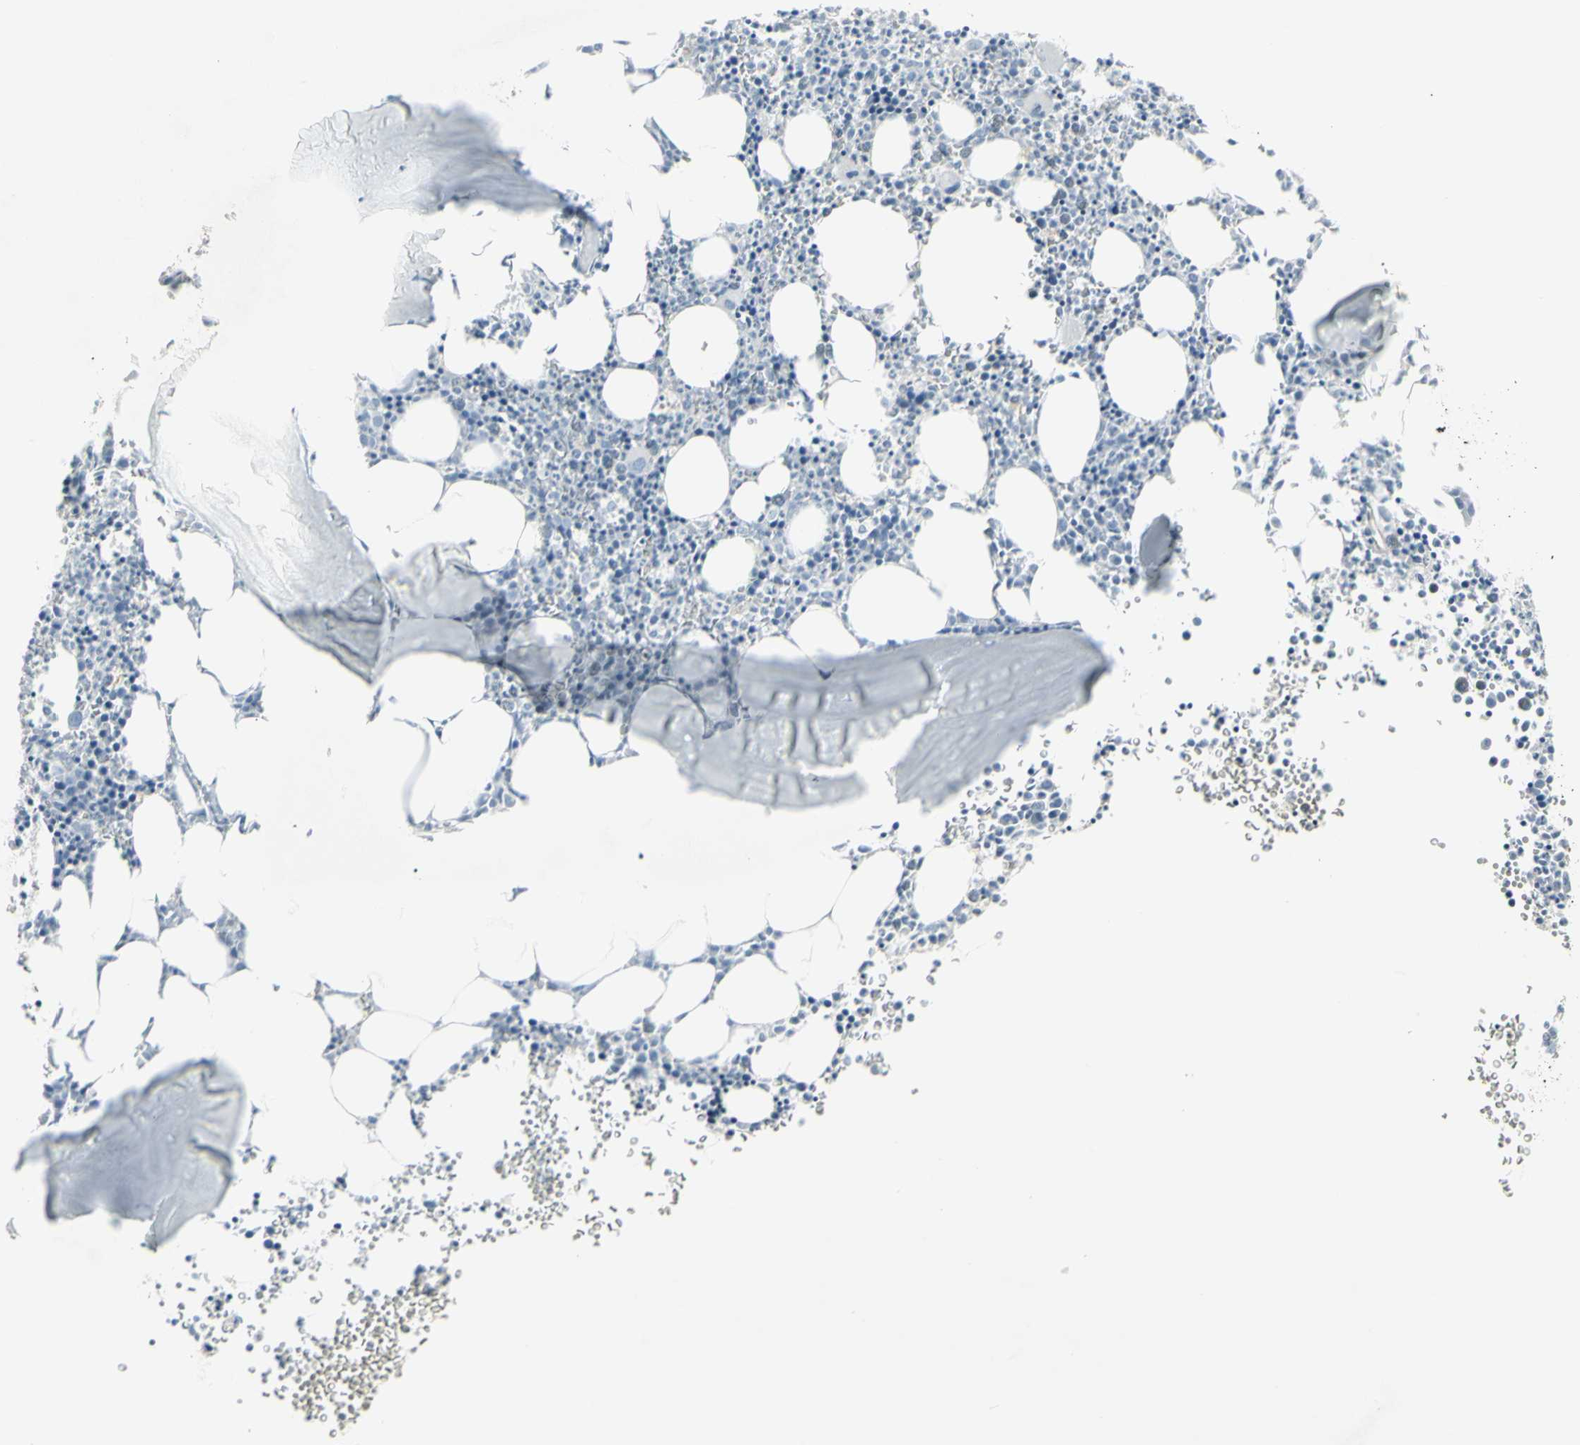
{"staining": {"intensity": "negative", "quantity": "none", "location": "none"}, "tissue": "bone marrow", "cell_type": "Hematopoietic cells", "image_type": "normal", "snomed": [{"axis": "morphology", "description": "Normal tissue, NOS"}, {"axis": "morphology", "description": "Inflammation, NOS"}, {"axis": "topography", "description": "Bone marrow"}], "caption": "Immunohistochemistry histopathology image of normal bone marrow stained for a protein (brown), which demonstrates no positivity in hematopoietic cells. Brightfield microscopy of immunohistochemistry (IHC) stained with DAB (brown) and hematoxylin (blue), captured at high magnification.", "gene": "YBX2", "patient": {"sex": "female", "age": 61}}